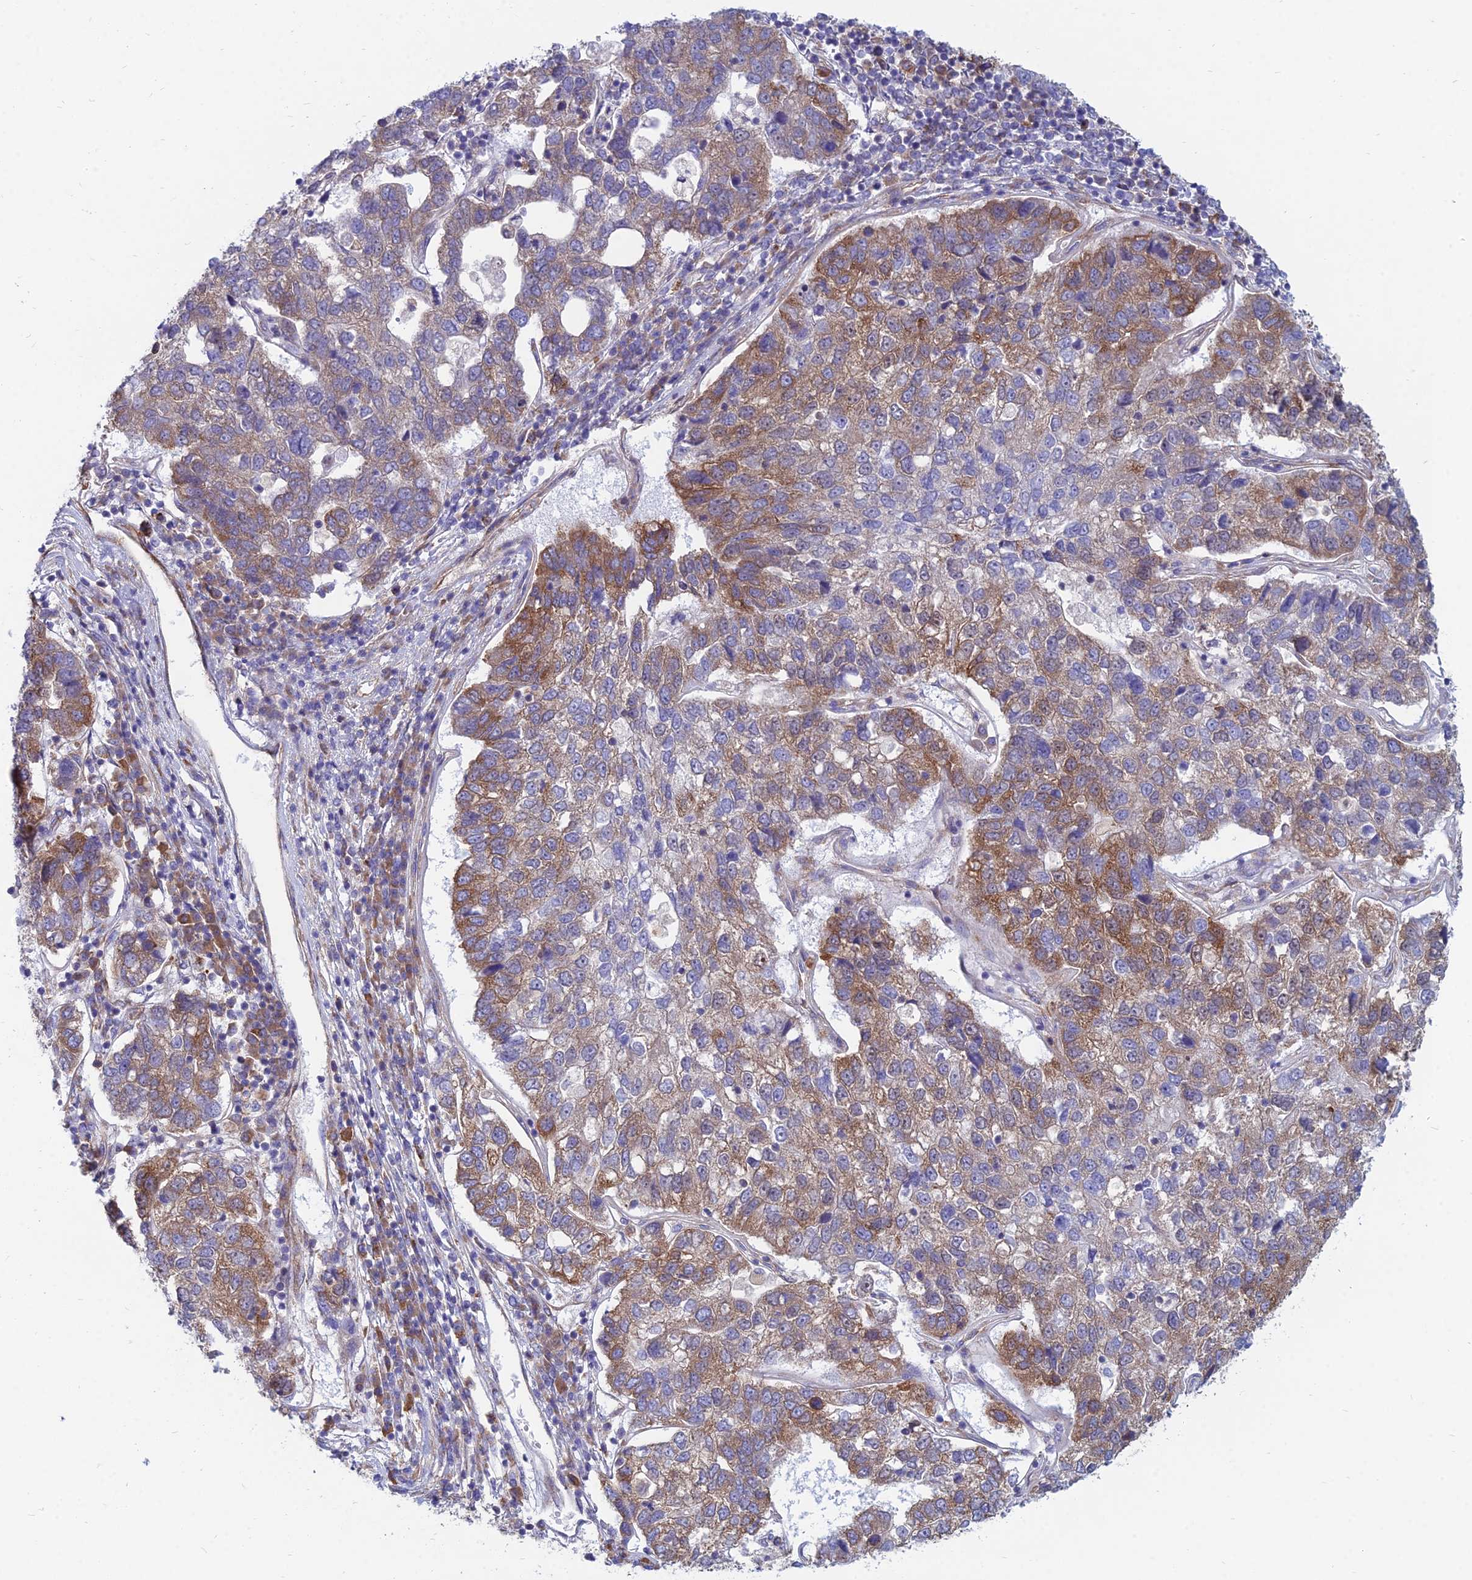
{"staining": {"intensity": "moderate", "quantity": "25%-75%", "location": "cytoplasmic/membranous"}, "tissue": "pancreatic cancer", "cell_type": "Tumor cells", "image_type": "cancer", "snomed": [{"axis": "morphology", "description": "Adenocarcinoma, NOS"}, {"axis": "topography", "description": "Pancreas"}], "caption": "There is medium levels of moderate cytoplasmic/membranous expression in tumor cells of pancreatic adenocarcinoma, as demonstrated by immunohistochemical staining (brown color).", "gene": "TXLNA", "patient": {"sex": "female", "age": 61}}